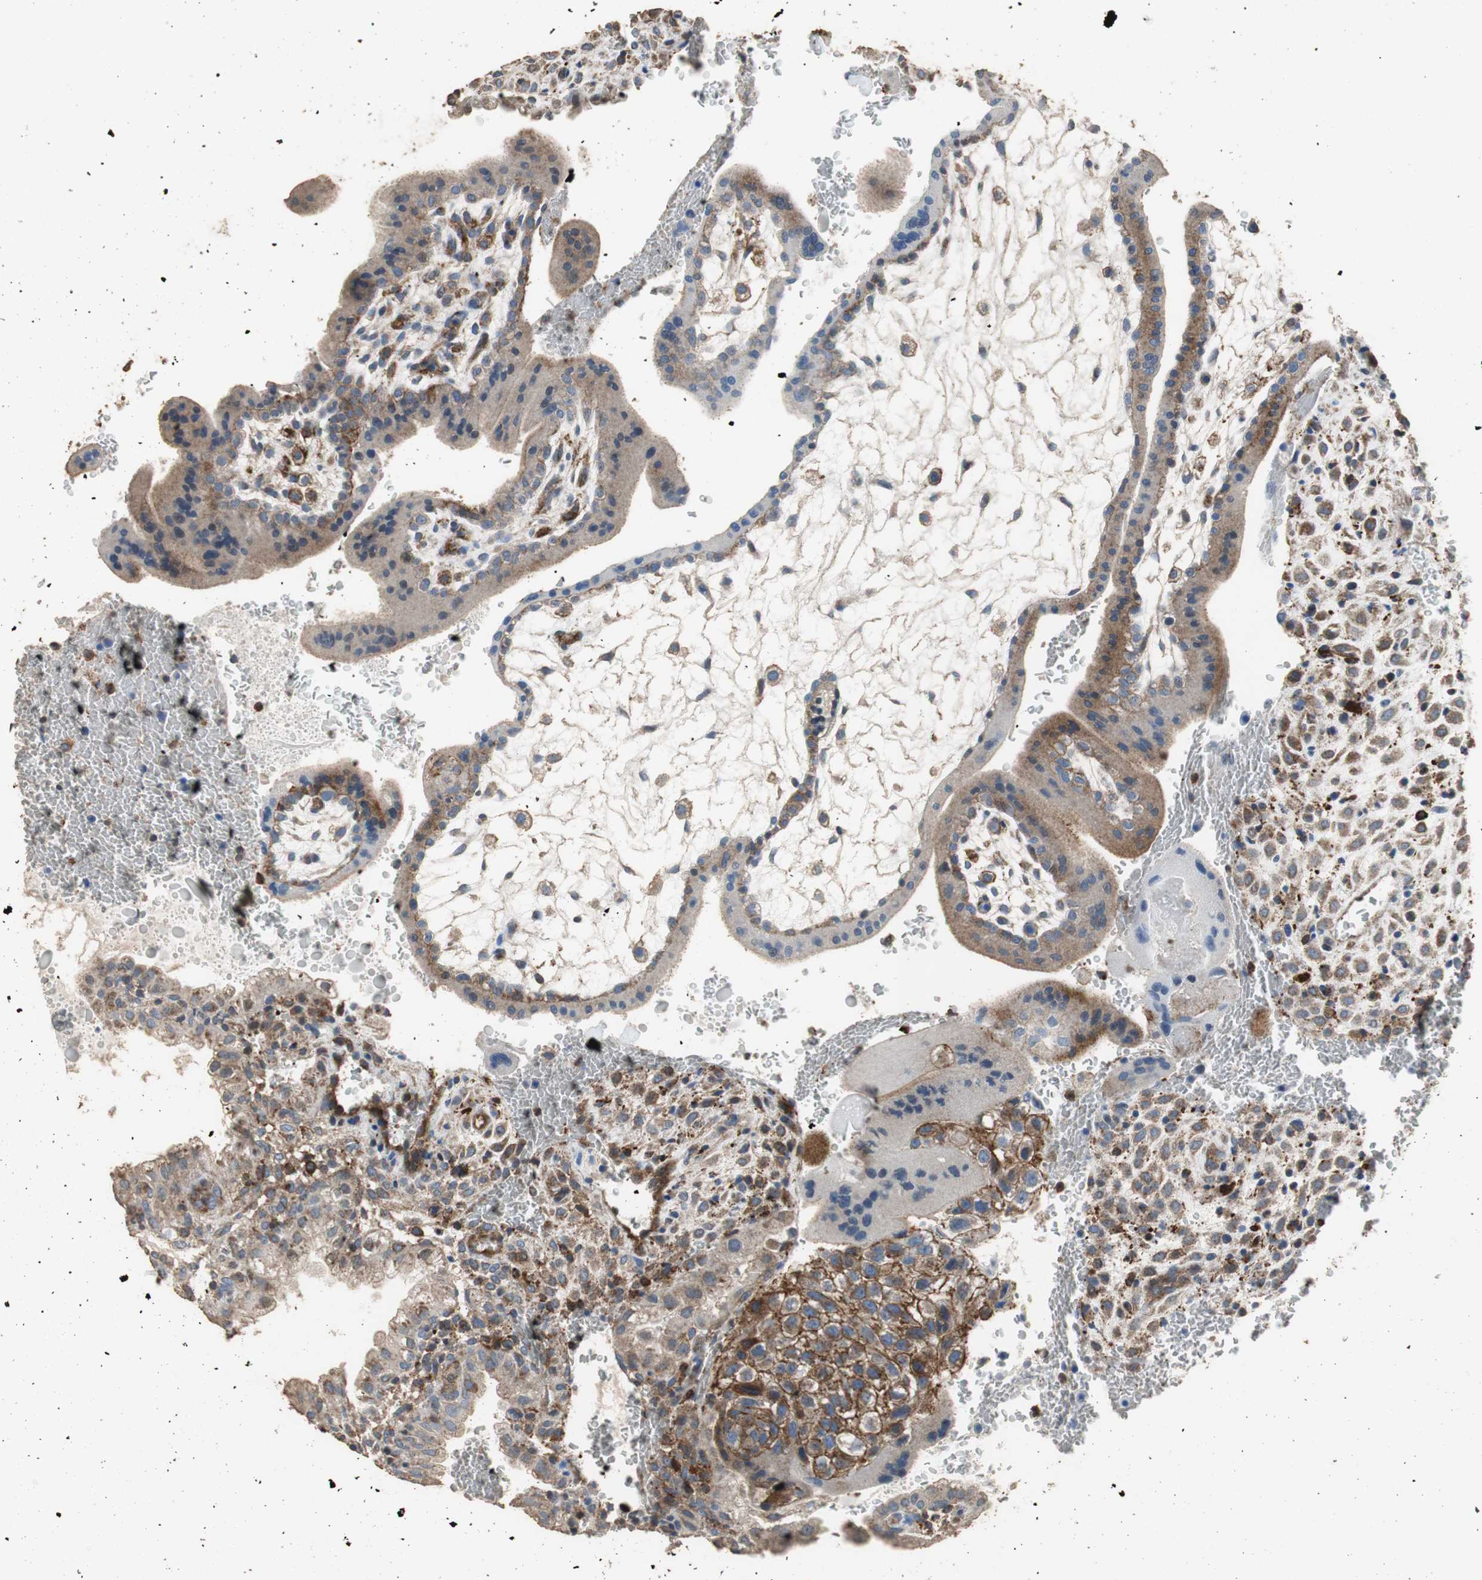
{"staining": {"intensity": "moderate", "quantity": ">75%", "location": "cytoplasmic/membranous"}, "tissue": "placenta", "cell_type": "Decidual cells", "image_type": "normal", "snomed": [{"axis": "morphology", "description": "Normal tissue, NOS"}, {"axis": "topography", "description": "Placenta"}], "caption": "Immunohistochemistry (IHC) staining of normal placenta, which exhibits medium levels of moderate cytoplasmic/membranous expression in approximately >75% of decidual cells indicating moderate cytoplasmic/membranous protein staining. The staining was performed using DAB (3,3'-diaminobenzidine) (brown) for protein detection and nuclei were counterstained in hematoxylin (blue).", "gene": "PRKRA", "patient": {"sex": "female", "age": 35}}